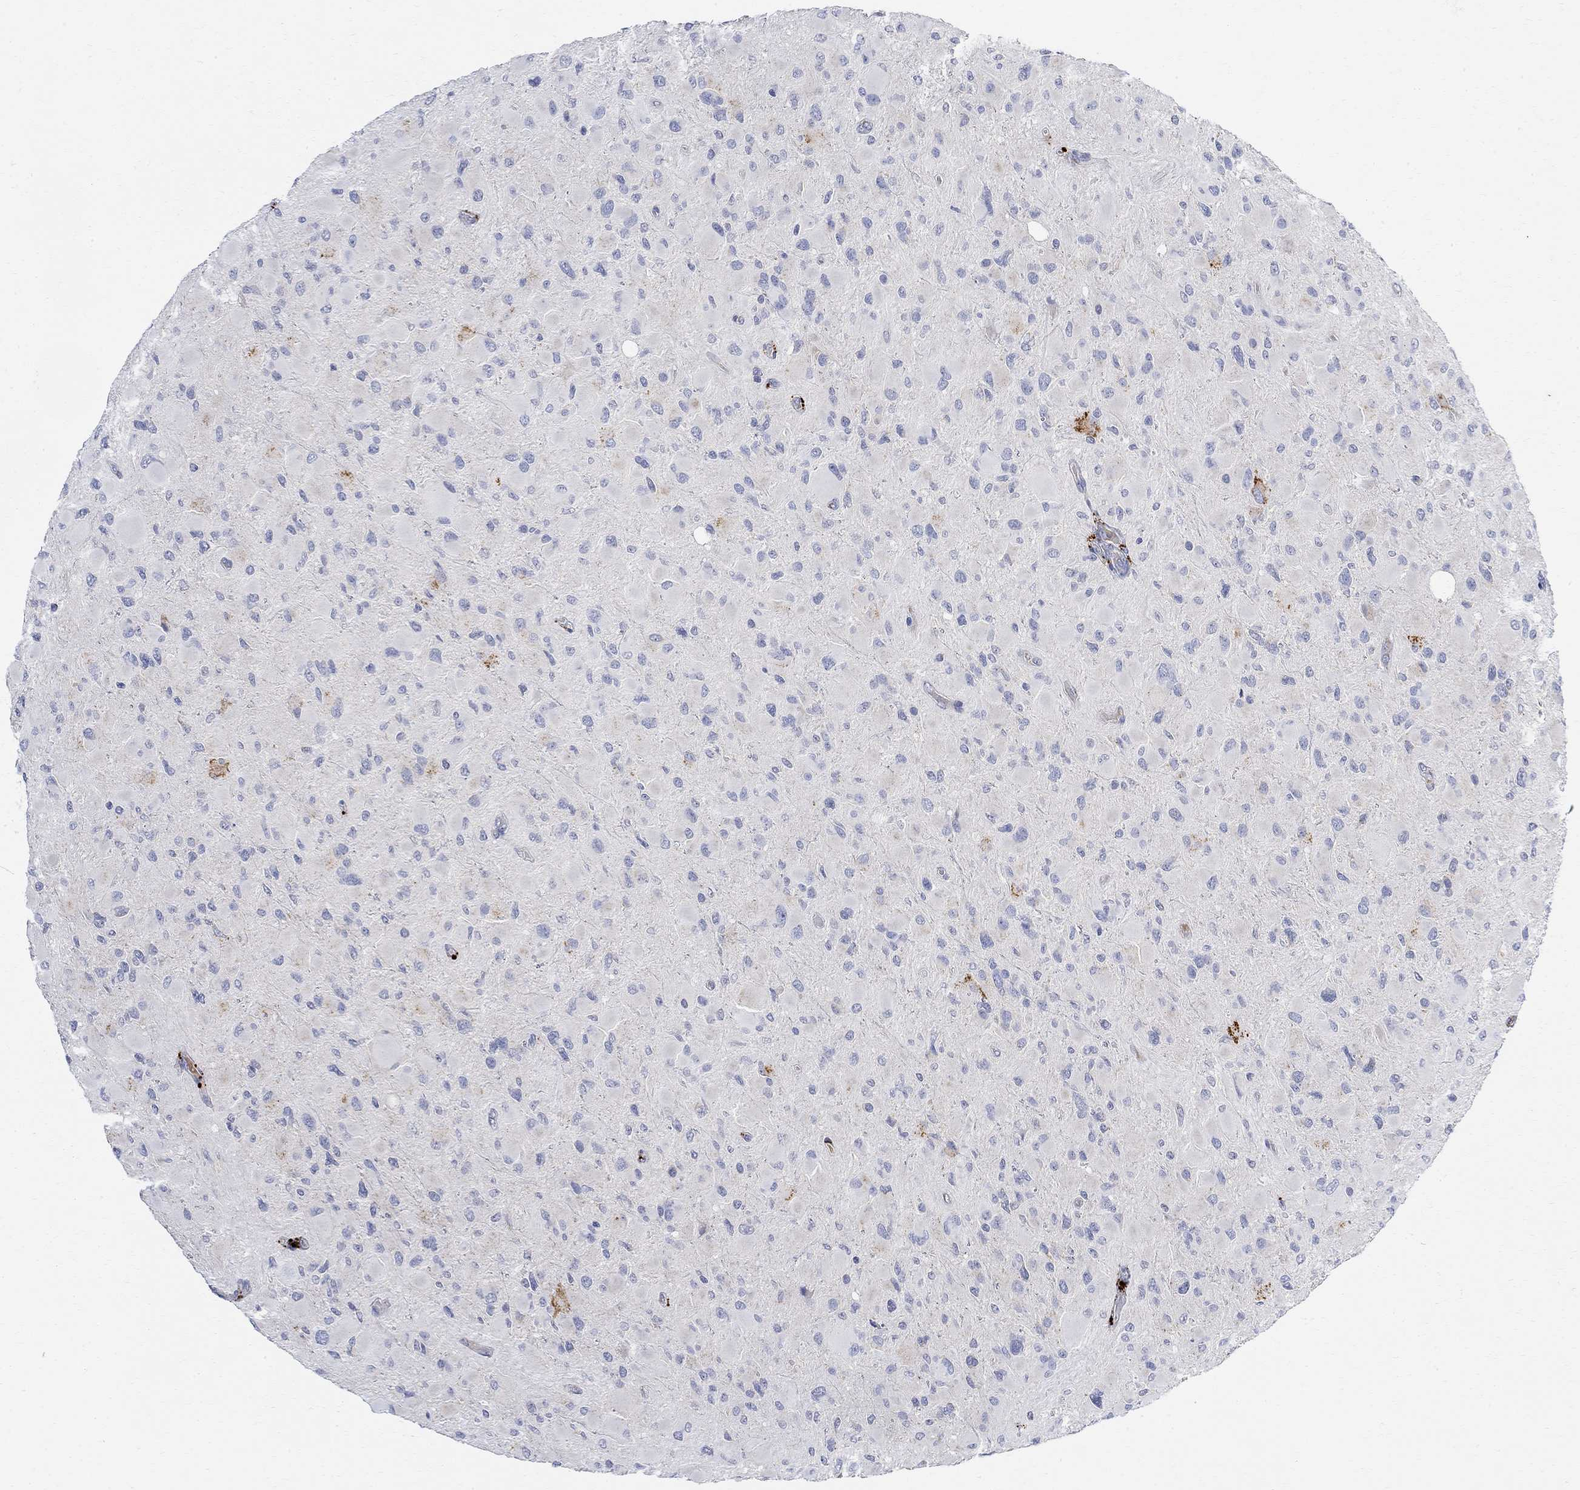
{"staining": {"intensity": "negative", "quantity": "none", "location": "none"}, "tissue": "glioma", "cell_type": "Tumor cells", "image_type": "cancer", "snomed": [{"axis": "morphology", "description": "Glioma, malignant, High grade"}, {"axis": "topography", "description": "Cerebral cortex"}], "caption": "The immunohistochemistry photomicrograph has no significant expression in tumor cells of malignant high-grade glioma tissue.", "gene": "FNDC5", "patient": {"sex": "female", "age": 36}}